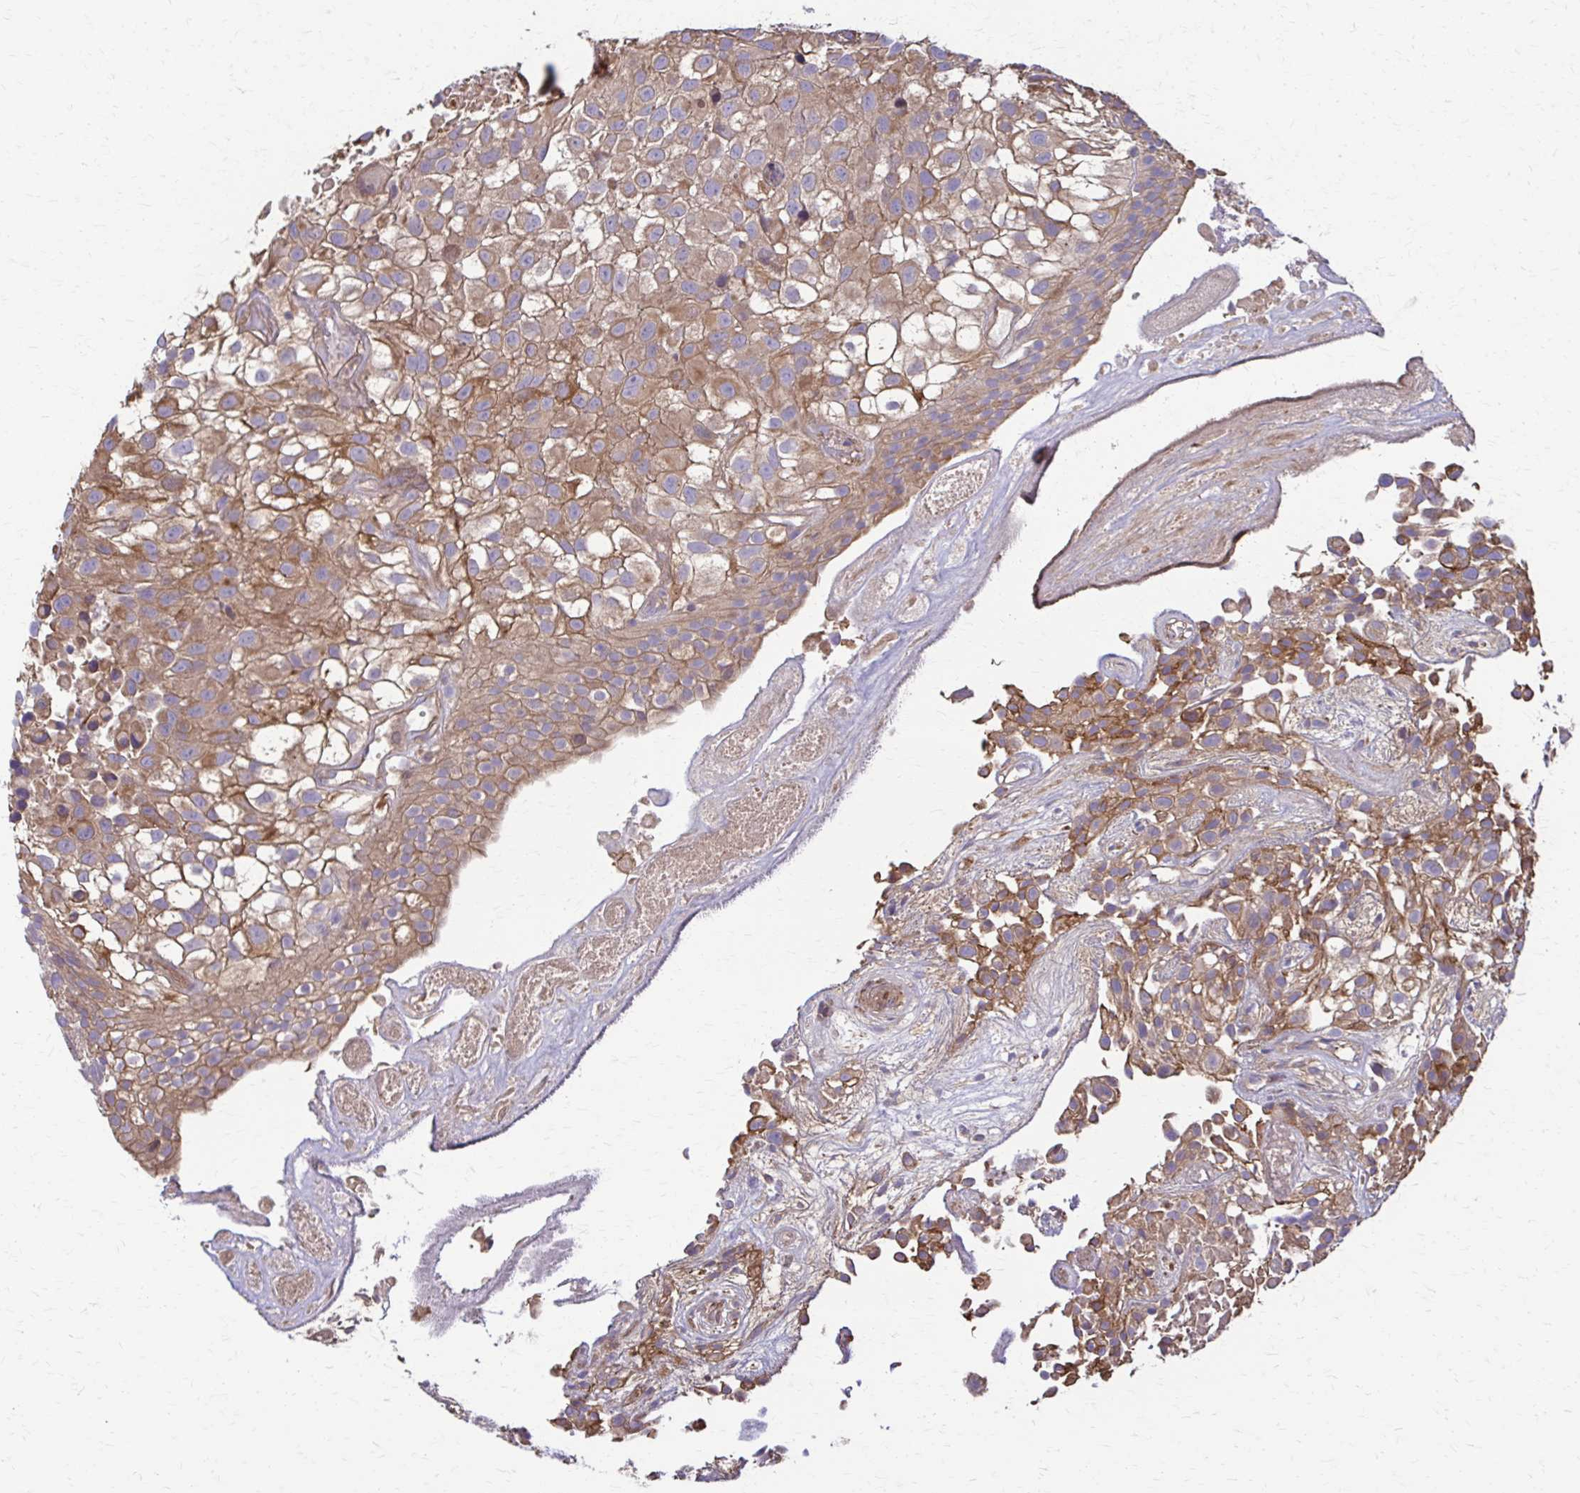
{"staining": {"intensity": "moderate", "quantity": ">75%", "location": "cytoplasmic/membranous"}, "tissue": "urothelial cancer", "cell_type": "Tumor cells", "image_type": "cancer", "snomed": [{"axis": "morphology", "description": "Urothelial carcinoma, High grade"}, {"axis": "topography", "description": "Urinary bladder"}], "caption": "Immunohistochemistry of human high-grade urothelial carcinoma shows medium levels of moderate cytoplasmic/membranous positivity in about >75% of tumor cells. Nuclei are stained in blue.", "gene": "DSP", "patient": {"sex": "male", "age": 56}}